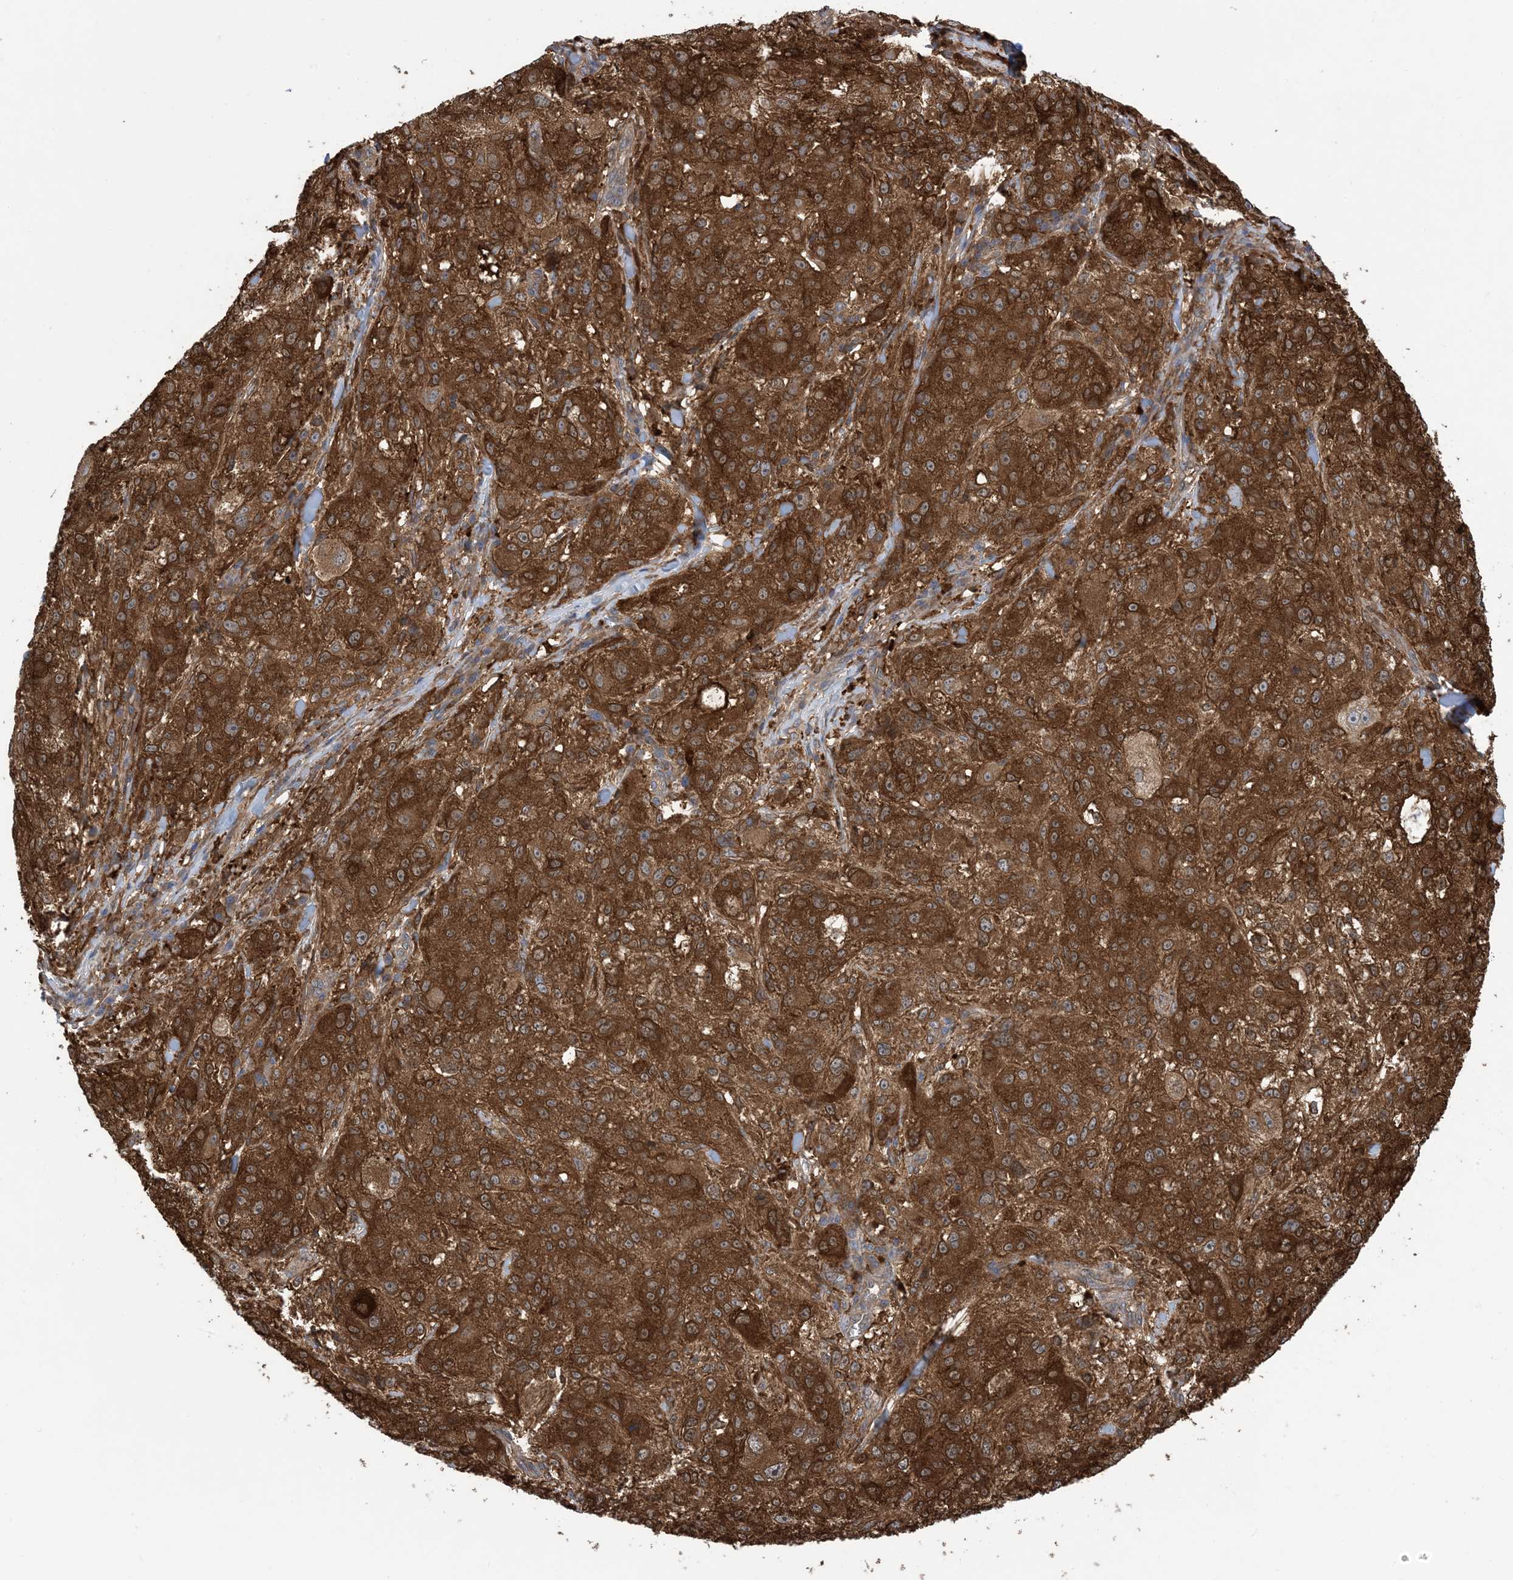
{"staining": {"intensity": "strong", "quantity": ">75%", "location": "cytoplasmic/membranous"}, "tissue": "melanoma", "cell_type": "Tumor cells", "image_type": "cancer", "snomed": [{"axis": "morphology", "description": "Necrosis, NOS"}, {"axis": "morphology", "description": "Malignant melanoma, NOS"}, {"axis": "topography", "description": "Skin"}], "caption": "Immunohistochemistry (IHC) (DAB) staining of malignant melanoma reveals strong cytoplasmic/membranous protein expression in about >75% of tumor cells.", "gene": "HS1BP3", "patient": {"sex": "female", "age": 87}}